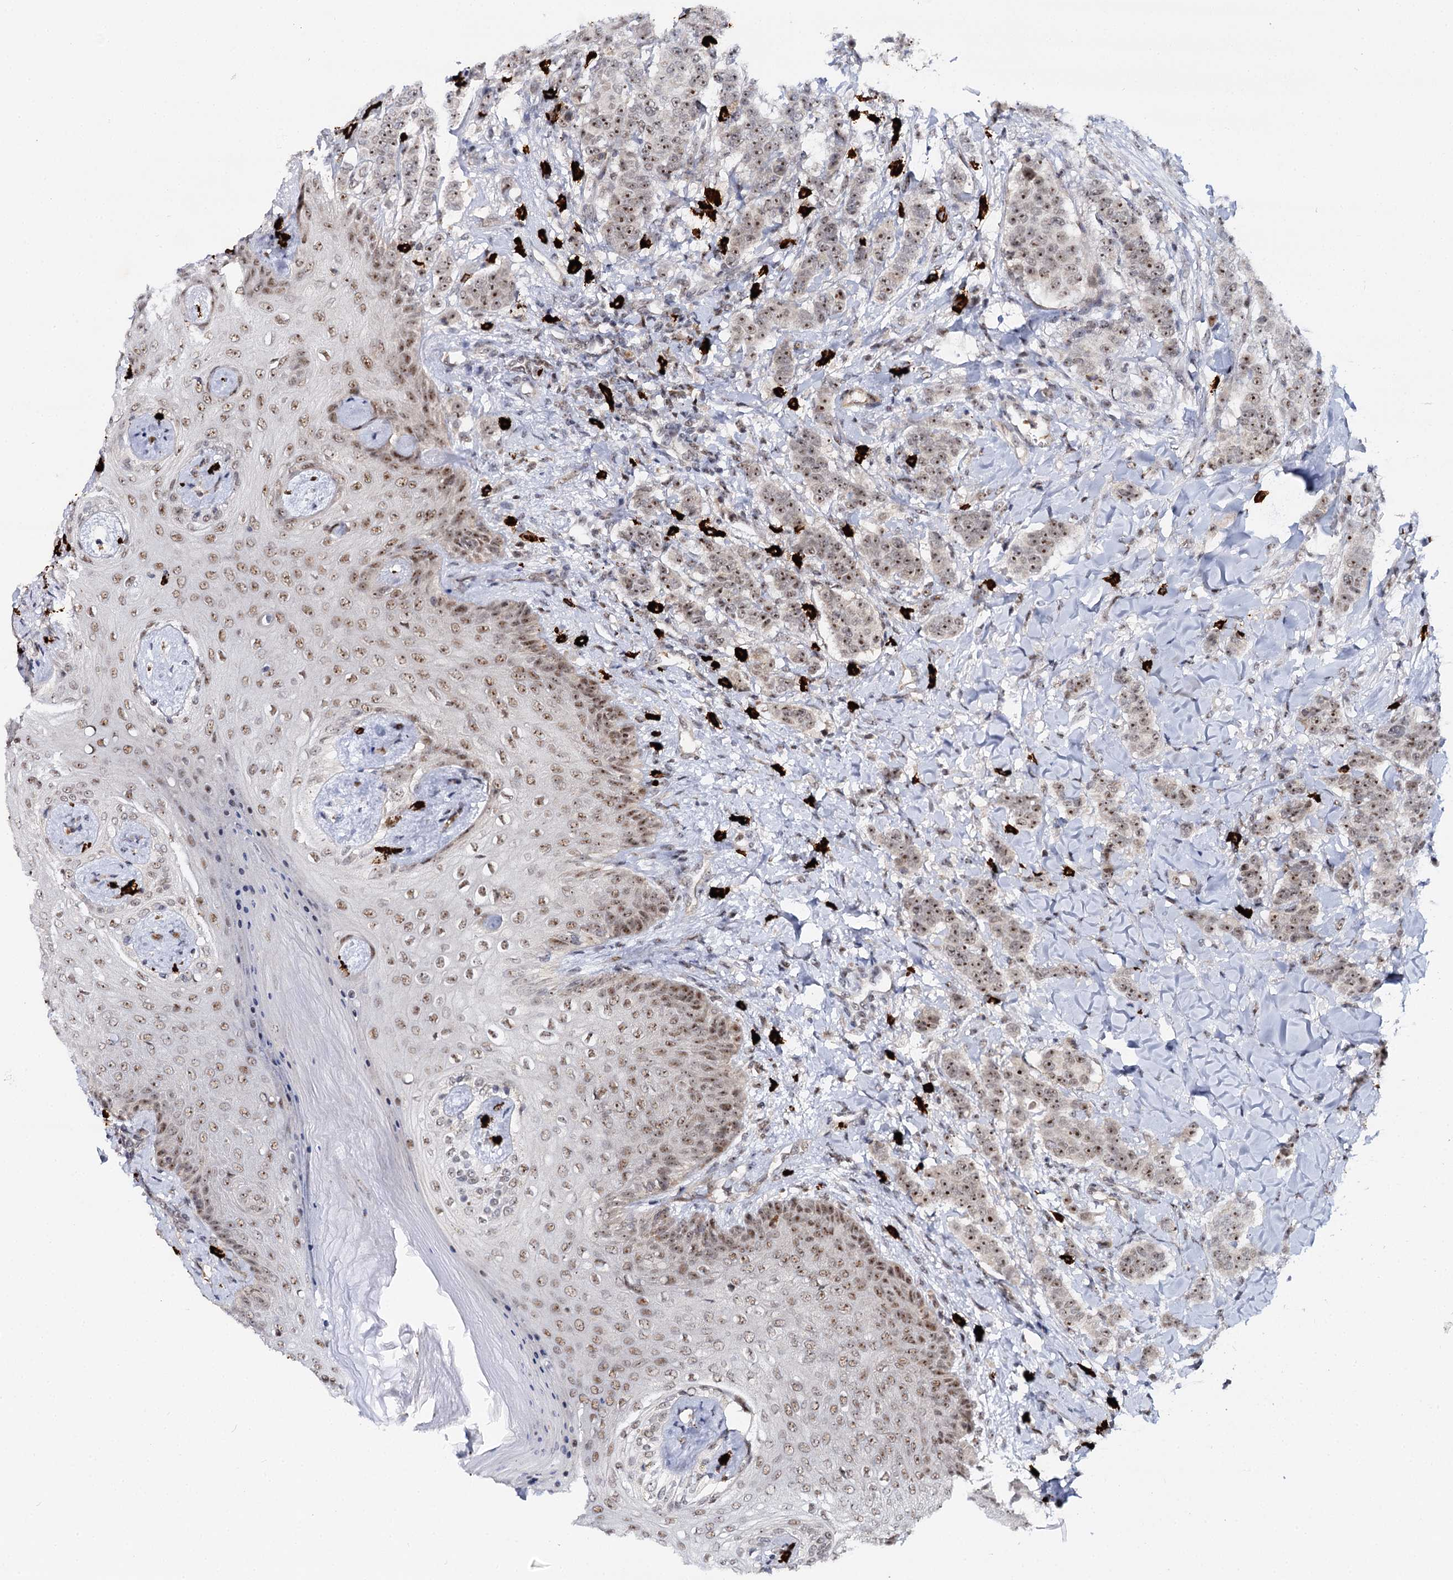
{"staining": {"intensity": "moderate", "quantity": ">75%", "location": "nuclear"}, "tissue": "breast cancer", "cell_type": "Tumor cells", "image_type": "cancer", "snomed": [{"axis": "morphology", "description": "Duct carcinoma"}, {"axis": "topography", "description": "Breast"}], "caption": "Human breast cancer (invasive ductal carcinoma) stained with a brown dye exhibits moderate nuclear positive positivity in approximately >75% of tumor cells.", "gene": "BUD13", "patient": {"sex": "female", "age": 40}}